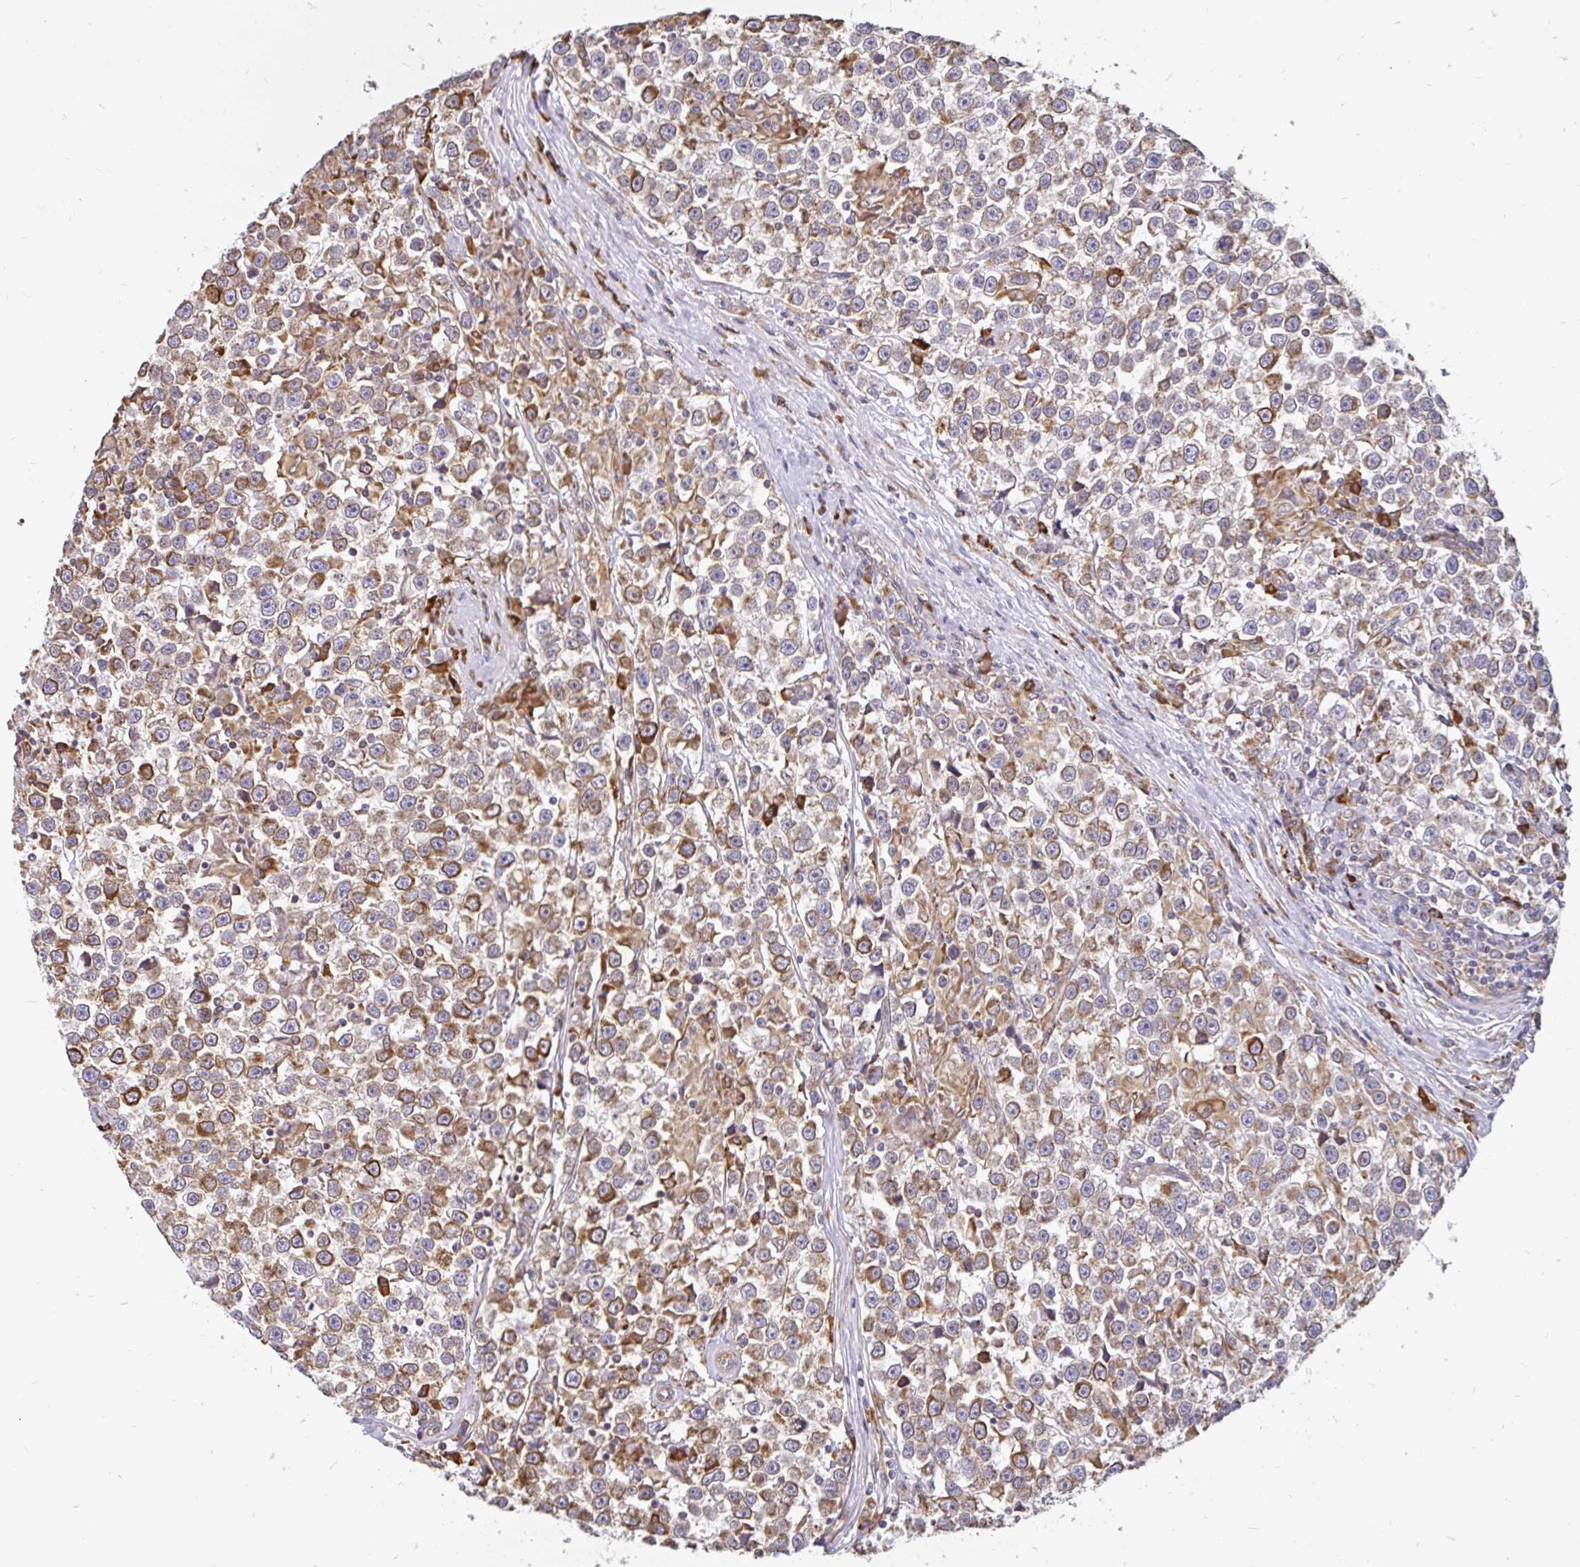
{"staining": {"intensity": "moderate", "quantity": "25%-75%", "location": "cytoplasmic/membranous"}, "tissue": "testis cancer", "cell_type": "Tumor cells", "image_type": "cancer", "snomed": [{"axis": "morphology", "description": "Seminoma, NOS"}, {"axis": "topography", "description": "Testis"}], "caption": "Brown immunohistochemical staining in human seminoma (testis) demonstrates moderate cytoplasmic/membranous staining in approximately 25%-75% of tumor cells.", "gene": "EML5", "patient": {"sex": "male", "age": 31}}